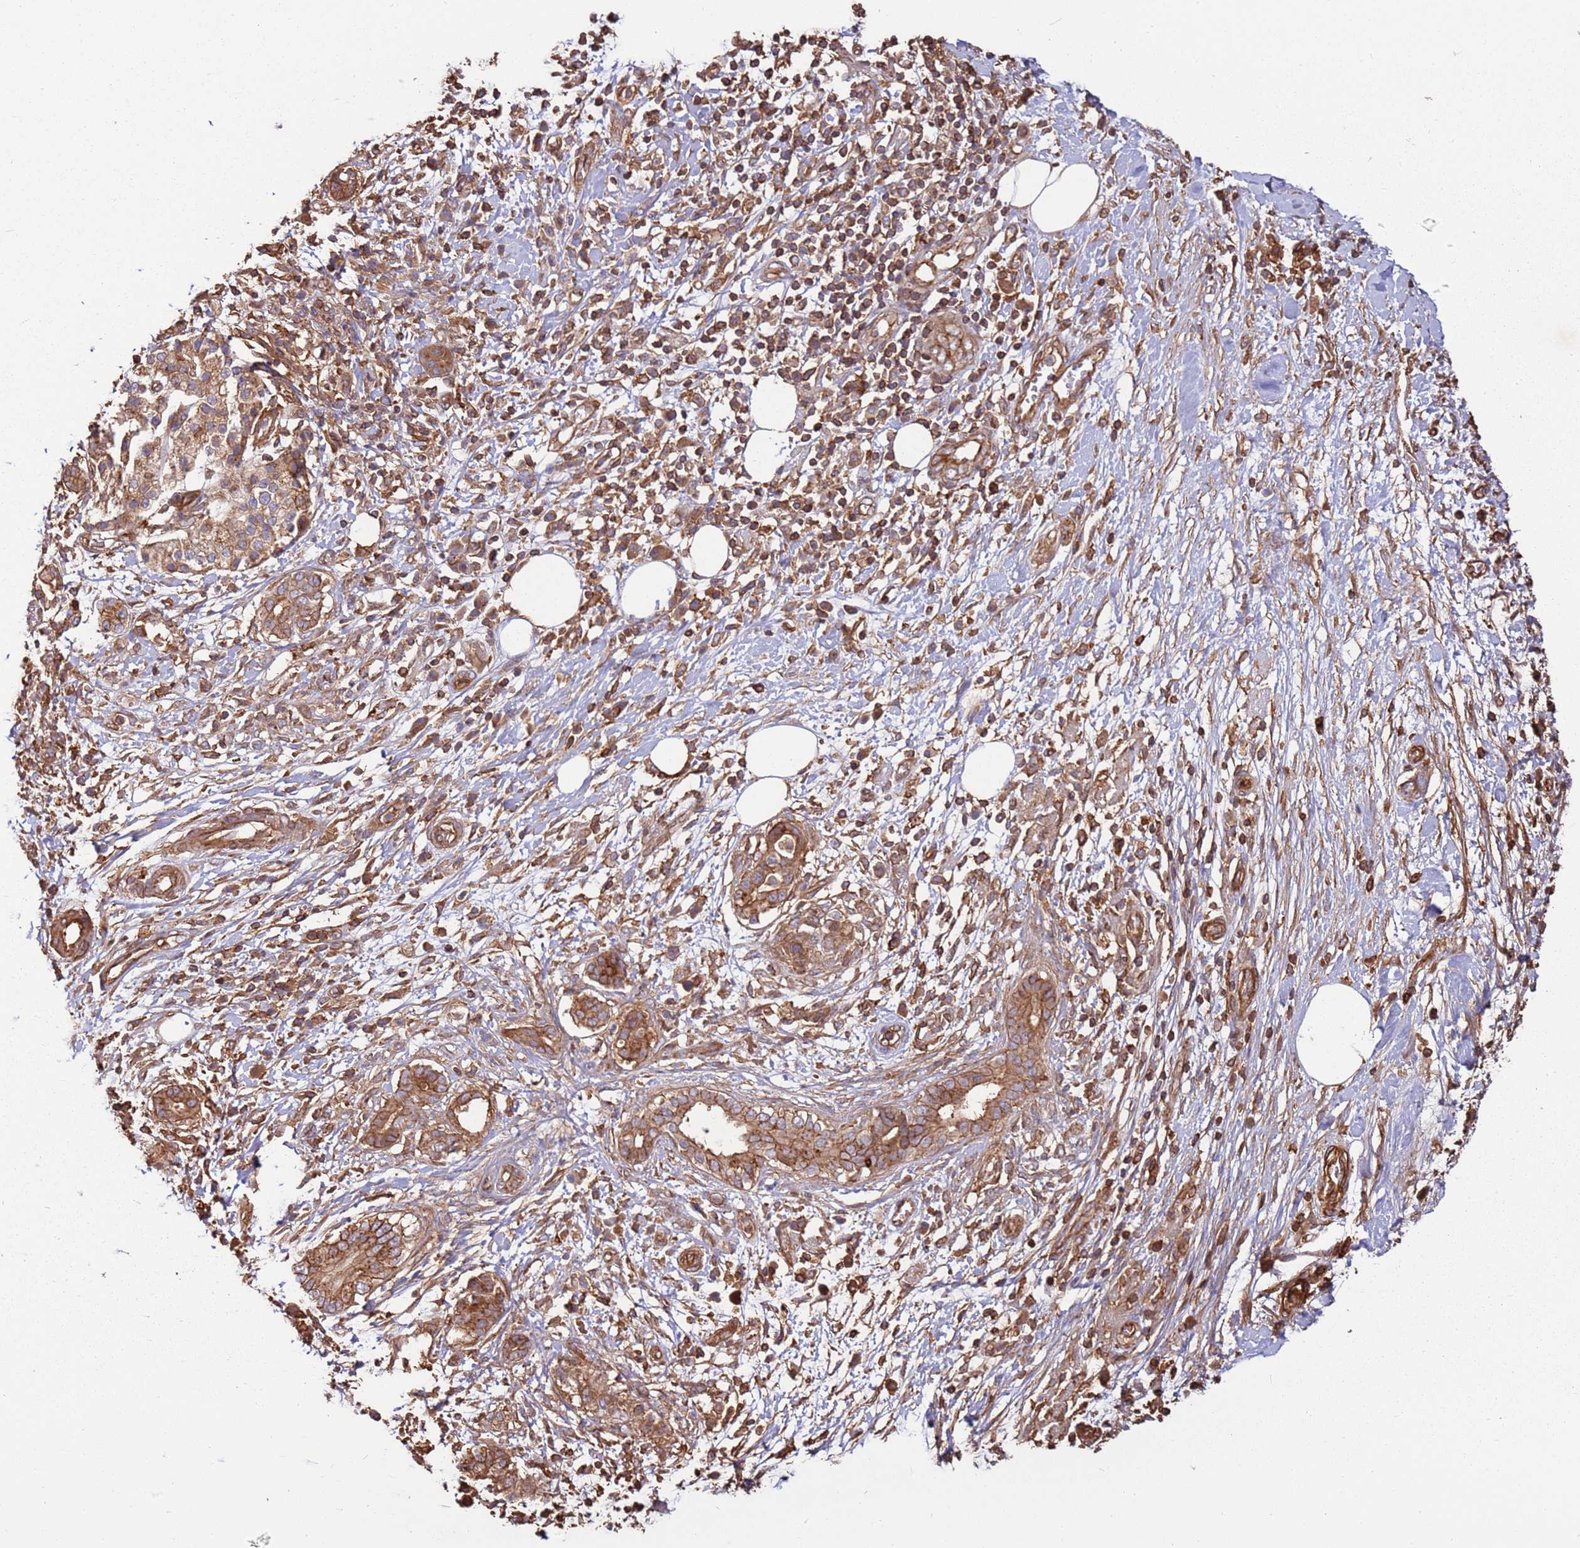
{"staining": {"intensity": "moderate", "quantity": ">75%", "location": "cytoplasmic/membranous"}, "tissue": "pancreatic cancer", "cell_type": "Tumor cells", "image_type": "cancer", "snomed": [{"axis": "morphology", "description": "Adenocarcinoma, NOS"}, {"axis": "topography", "description": "Pancreas"}], "caption": "Pancreatic cancer stained with IHC reveals moderate cytoplasmic/membranous staining in about >75% of tumor cells.", "gene": "ACVR2A", "patient": {"sex": "female", "age": 73}}